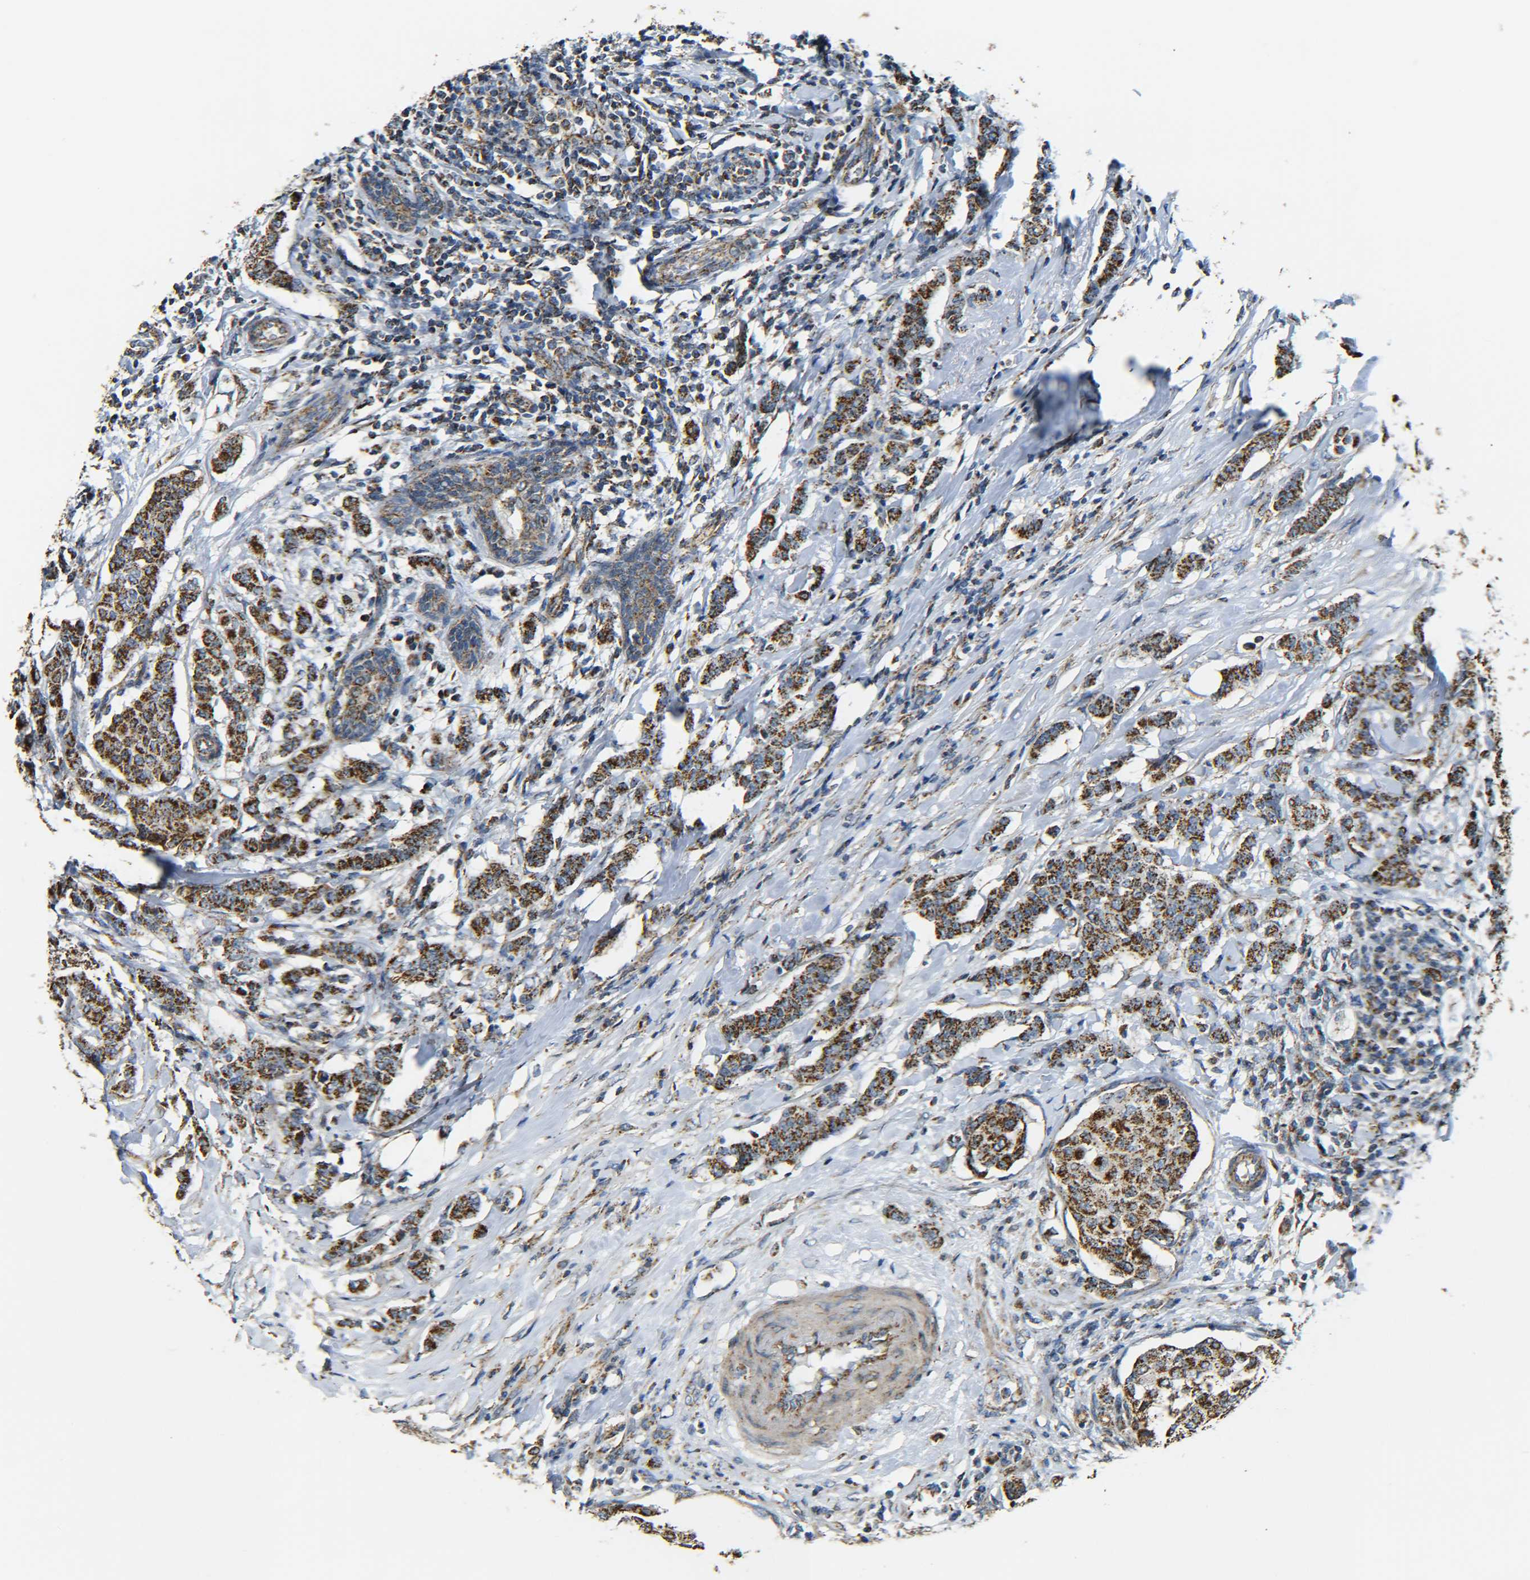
{"staining": {"intensity": "moderate", "quantity": ">75%", "location": "cytoplasmic/membranous"}, "tissue": "breast cancer", "cell_type": "Tumor cells", "image_type": "cancer", "snomed": [{"axis": "morphology", "description": "Duct carcinoma"}, {"axis": "topography", "description": "Breast"}], "caption": "Breast cancer tissue reveals moderate cytoplasmic/membranous expression in approximately >75% of tumor cells", "gene": "NR3C2", "patient": {"sex": "female", "age": 40}}